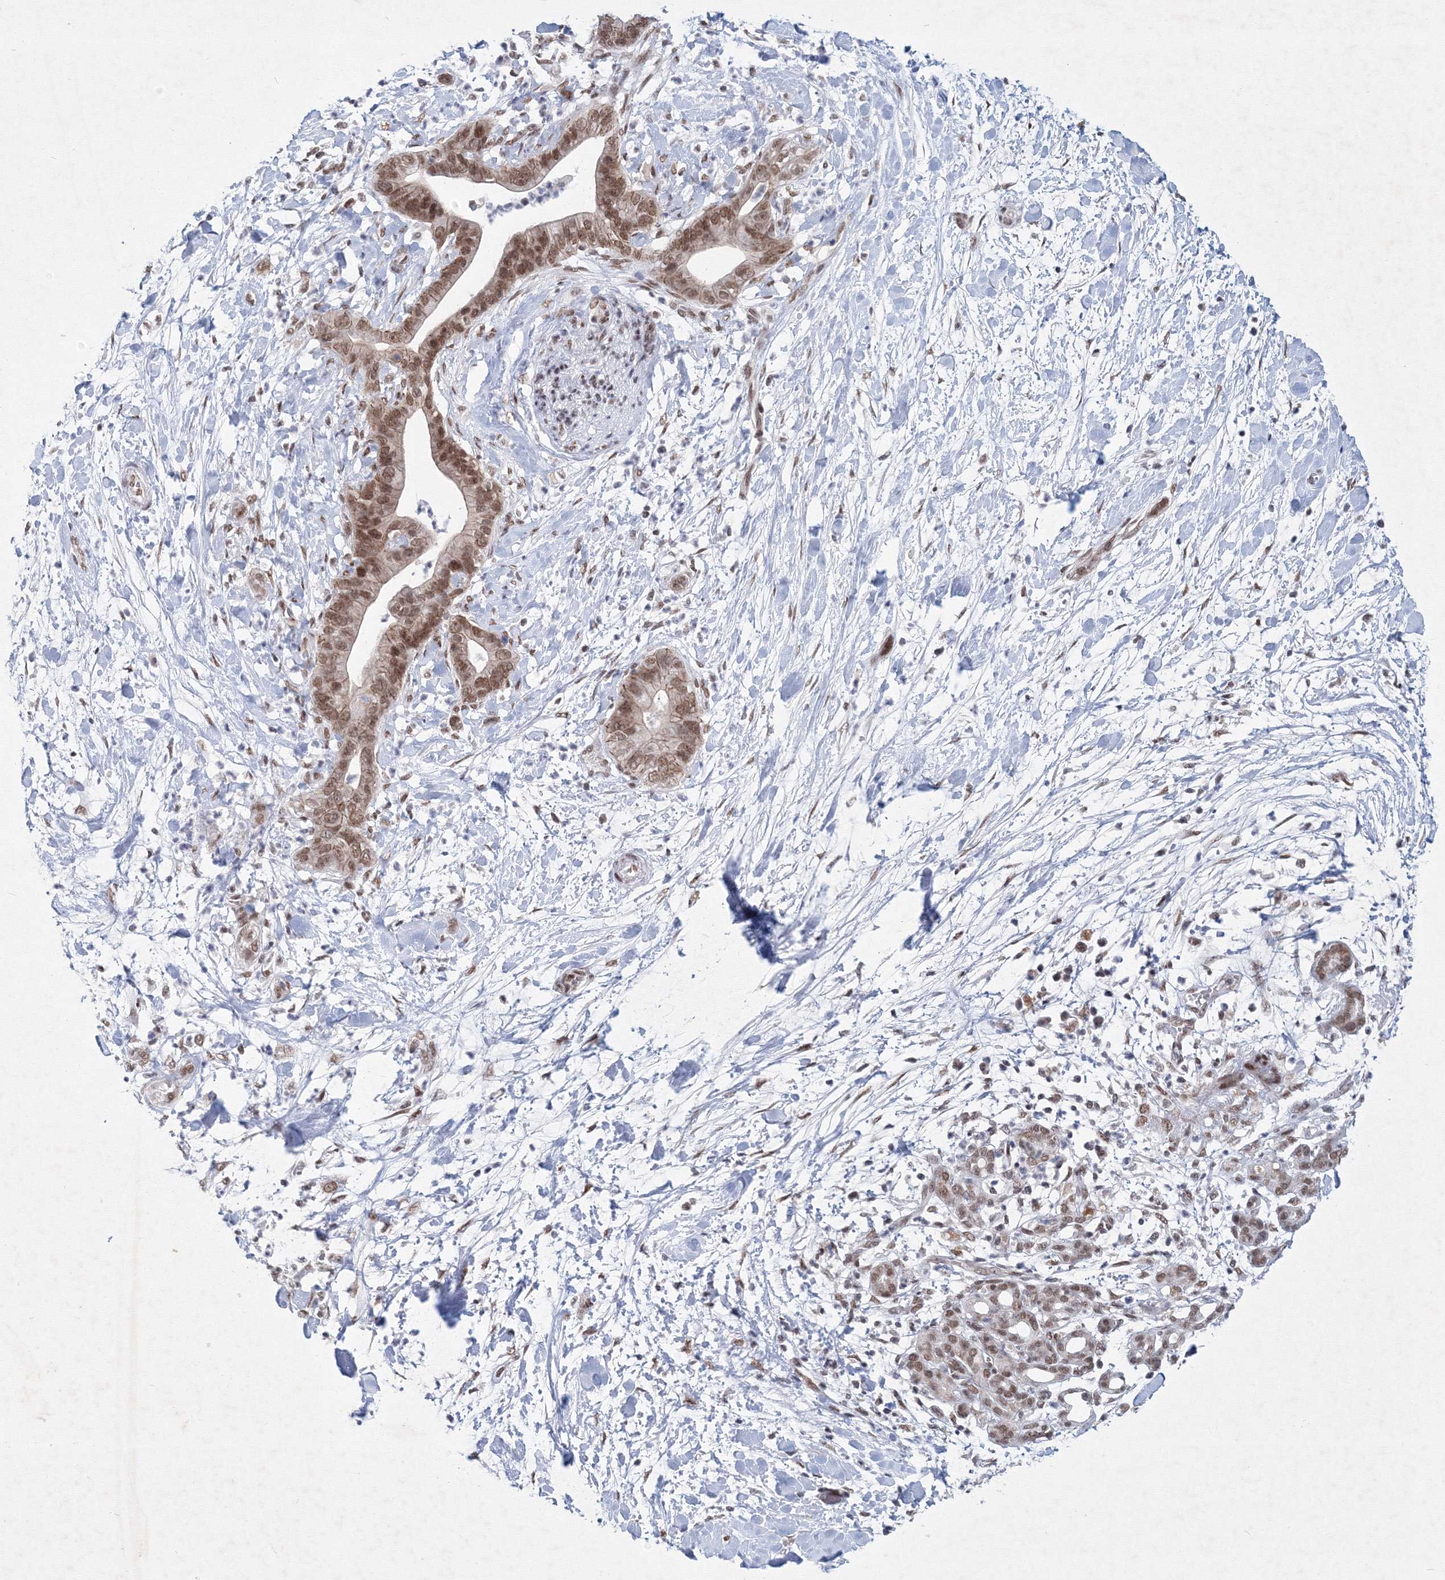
{"staining": {"intensity": "moderate", "quantity": ">75%", "location": "nuclear"}, "tissue": "pancreatic cancer", "cell_type": "Tumor cells", "image_type": "cancer", "snomed": [{"axis": "morphology", "description": "Adenocarcinoma, NOS"}, {"axis": "topography", "description": "Pancreas"}], "caption": "Protein analysis of pancreatic cancer tissue exhibits moderate nuclear positivity in approximately >75% of tumor cells.", "gene": "SF3B6", "patient": {"sex": "female", "age": 78}}